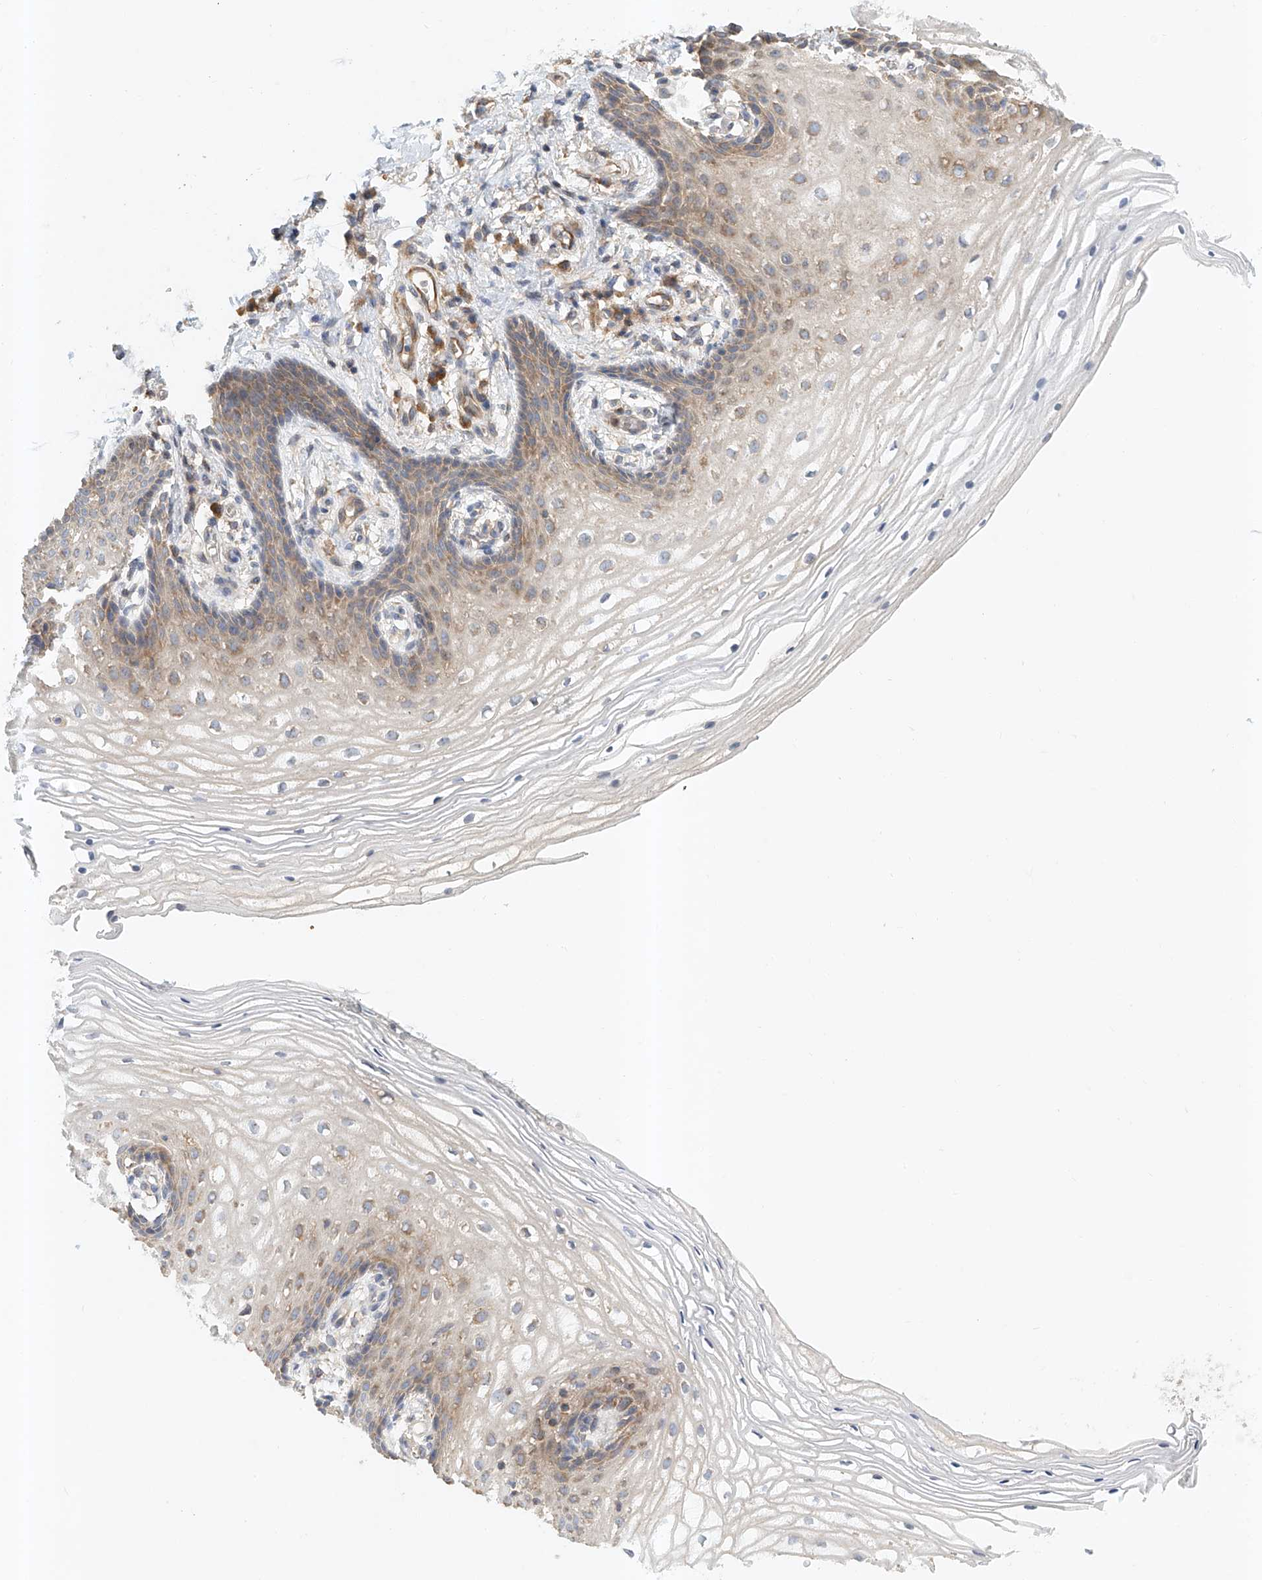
{"staining": {"intensity": "moderate", "quantity": "<25%", "location": "cytoplasmic/membranous"}, "tissue": "vagina", "cell_type": "Squamous epithelial cells", "image_type": "normal", "snomed": [{"axis": "morphology", "description": "Normal tissue, NOS"}, {"axis": "topography", "description": "Vagina"}], "caption": "Vagina stained with DAB IHC demonstrates low levels of moderate cytoplasmic/membranous positivity in approximately <25% of squamous epithelial cells.", "gene": "CARMIL1", "patient": {"sex": "female", "age": 60}}